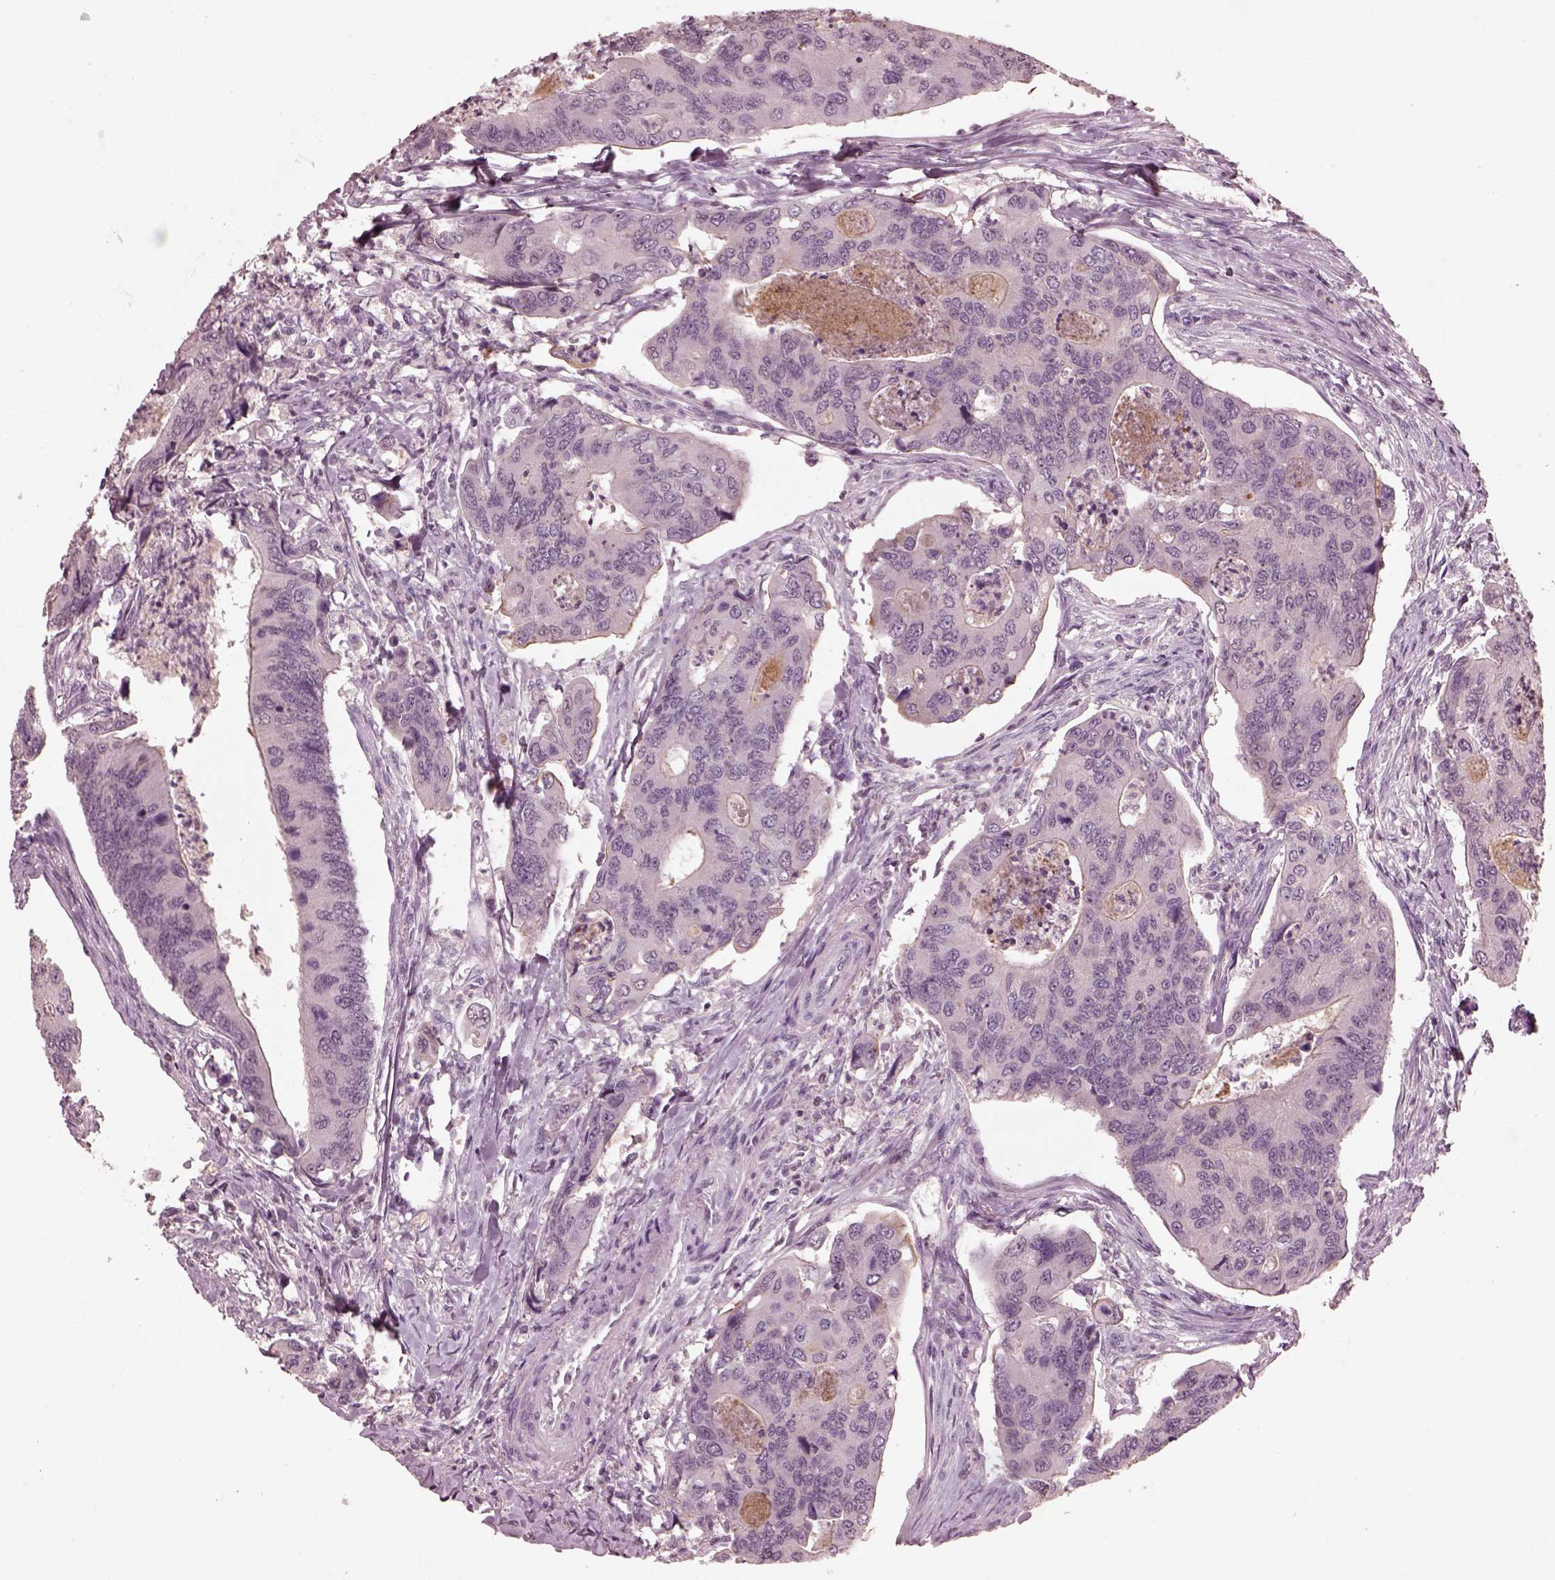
{"staining": {"intensity": "negative", "quantity": "none", "location": "none"}, "tissue": "colorectal cancer", "cell_type": "Tumor cells", "image_type": "cancer", "snomed": [{"axis": "morphology", "description": "Adenocarcinoma, NOS"}, {"axis": "topography", "description": "Colon"}], "caption": "A high-resolution photomicrograph shows immunohistochemistry staining of colorectal adenocarcinoma, which displays no significant positivity in tumor cells.", "gene": "TSKS", "patient": {"sex": "female", "age": 67}}